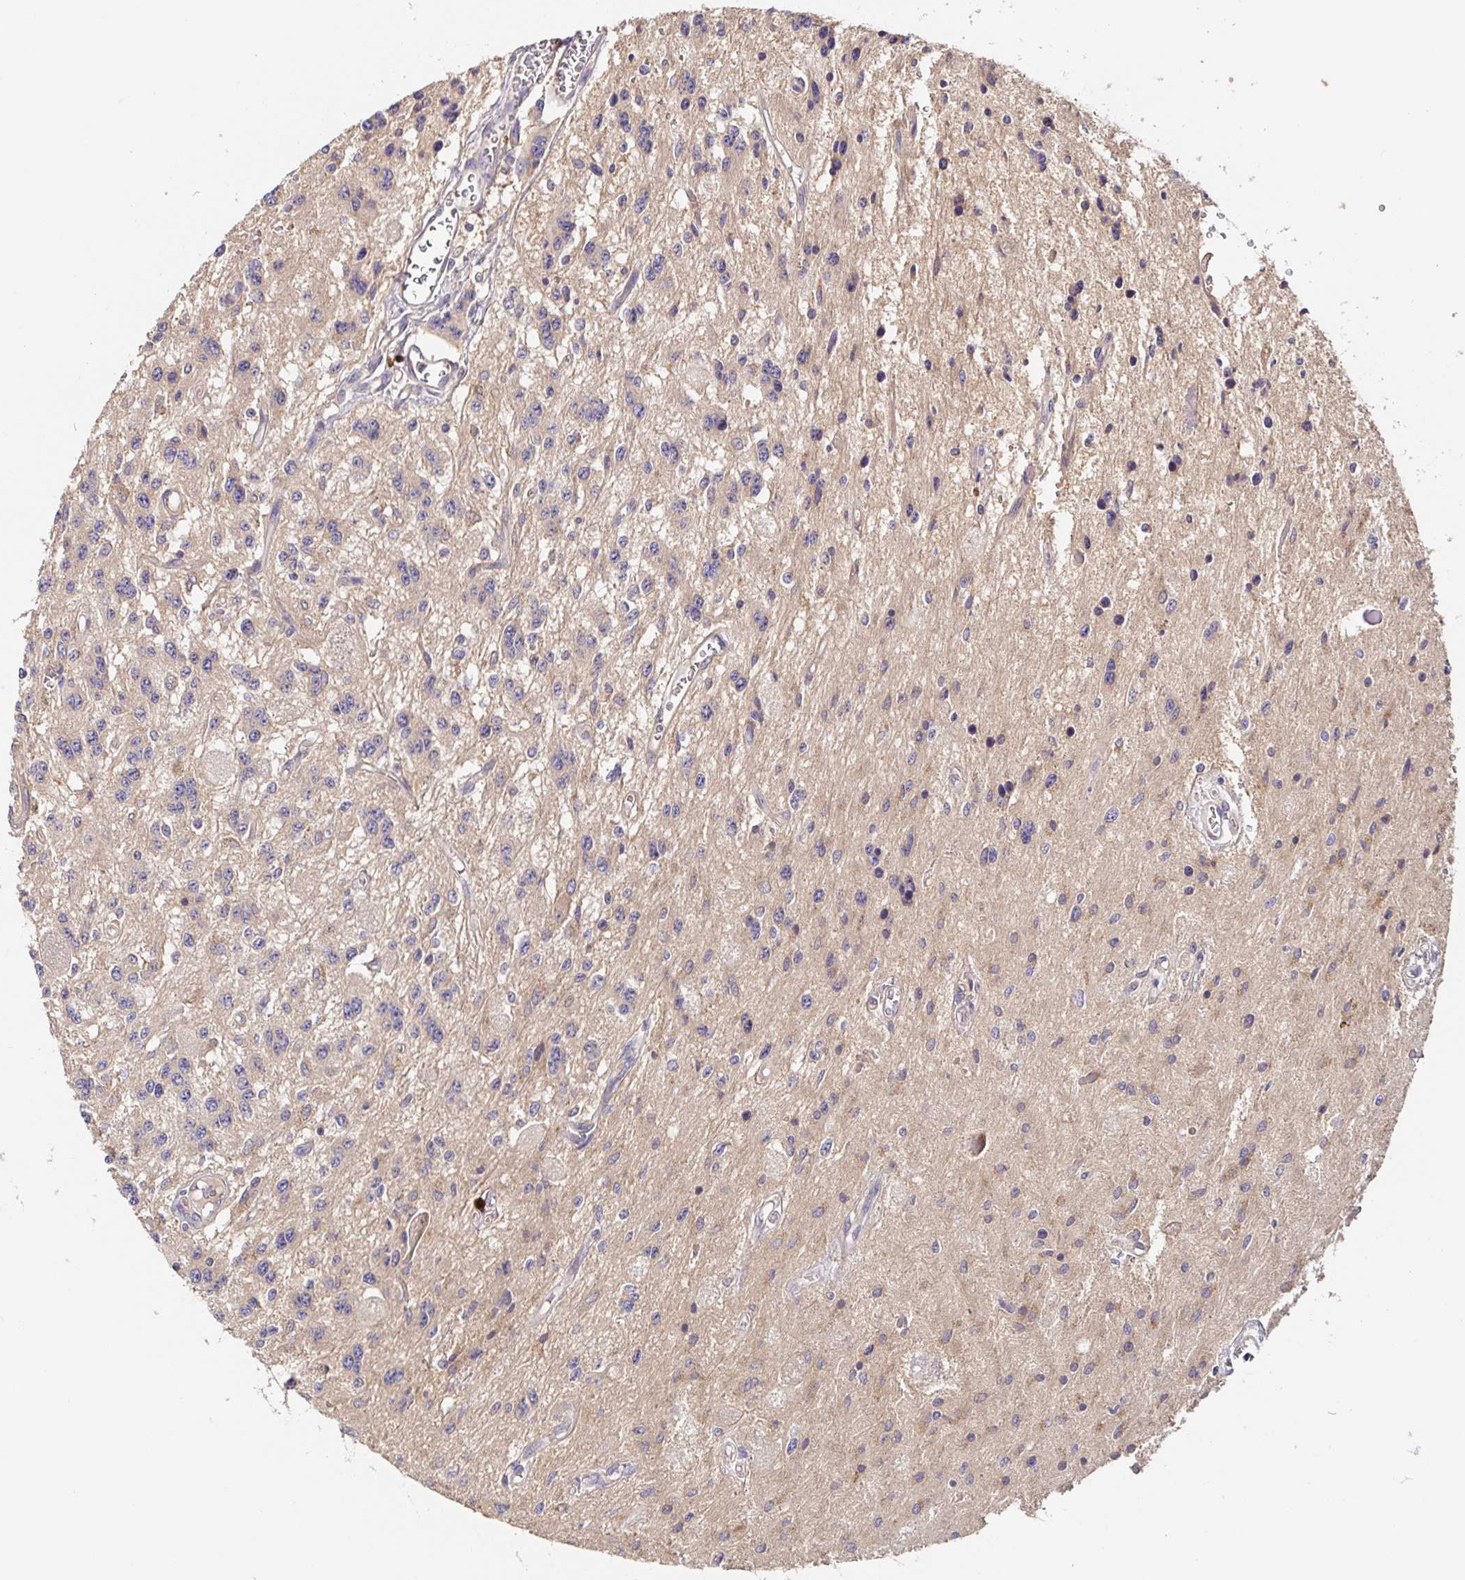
{"staining": {"intensity": "weak", "quantity": "25%-75%", "location": "cytoplasmic/membranous"}, "tissue": "glioma", "cell_type": "Tumor cells", "image_type": "cancer", "snomed": [{"axis": "morphology", "description": "Glioma, malignant, Low grade"}, {"axis": "topography", "description": "Cerebellum"}], "caption": "Immunohistochemical staining of human glioma exhibits weak cytoplasmic/membranous protein positivity in approximately 25%-75% of tumor cells.", "gene": "HAGH", "patient": {"sex": "female", "age": 14}}